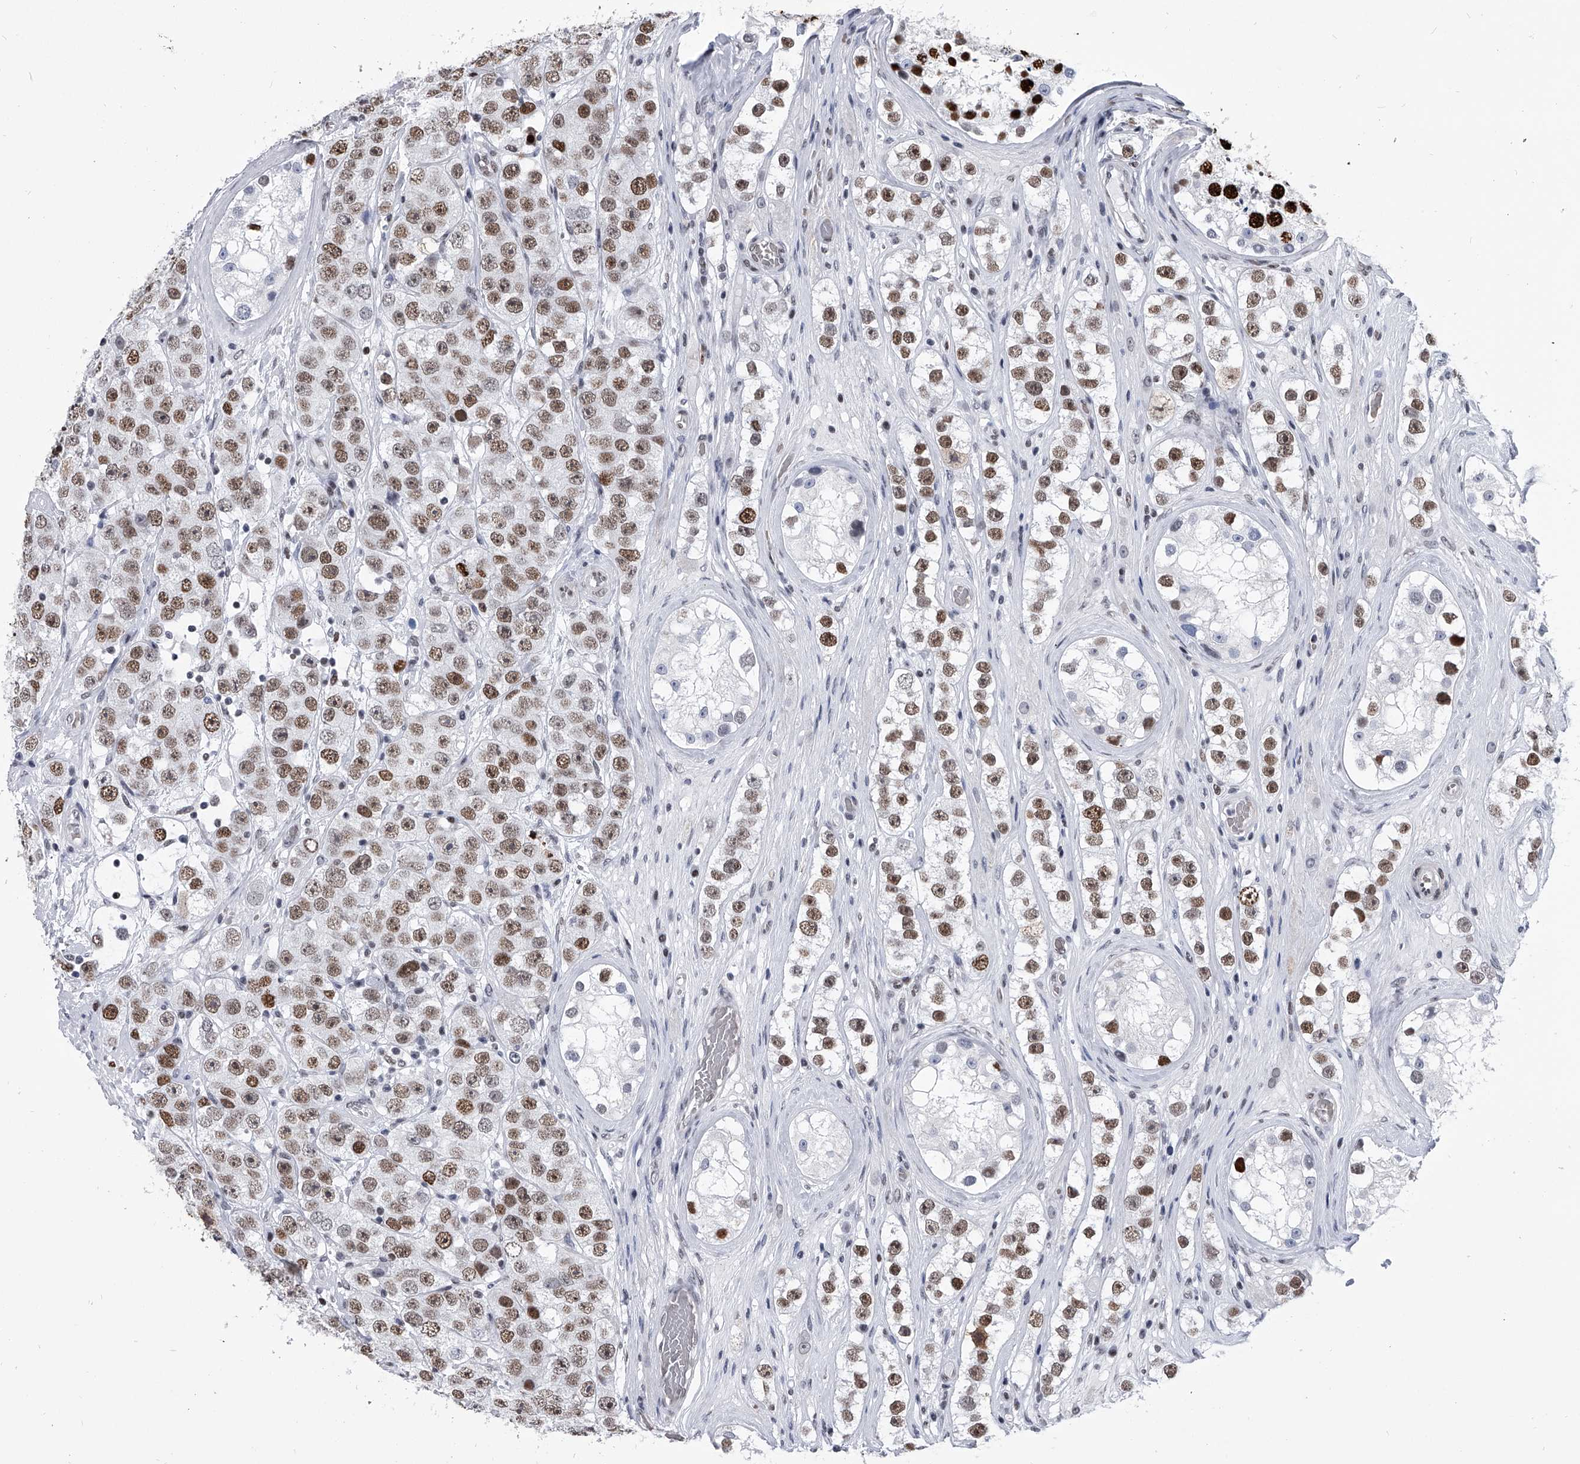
{"staining": {"intensity": "moderate", "quantity": ">75%", "location": "nuclear"}, "tissue": "testis cancer", "cell_type": "Tumor cells", "image_type": "cancer", "snomed": [{"axis": "morphology", "description": "Seminoma, NOS"}, {"axis": "topography", "description": "Testis"}], "caption": "This micrograph shows IHC staining of testis cancer (seminoma), with medium moderate nuclear expression in about >75% of tumor cells.", "gene": "SIM2", "patient": {"sex": "male", "age": 28}}